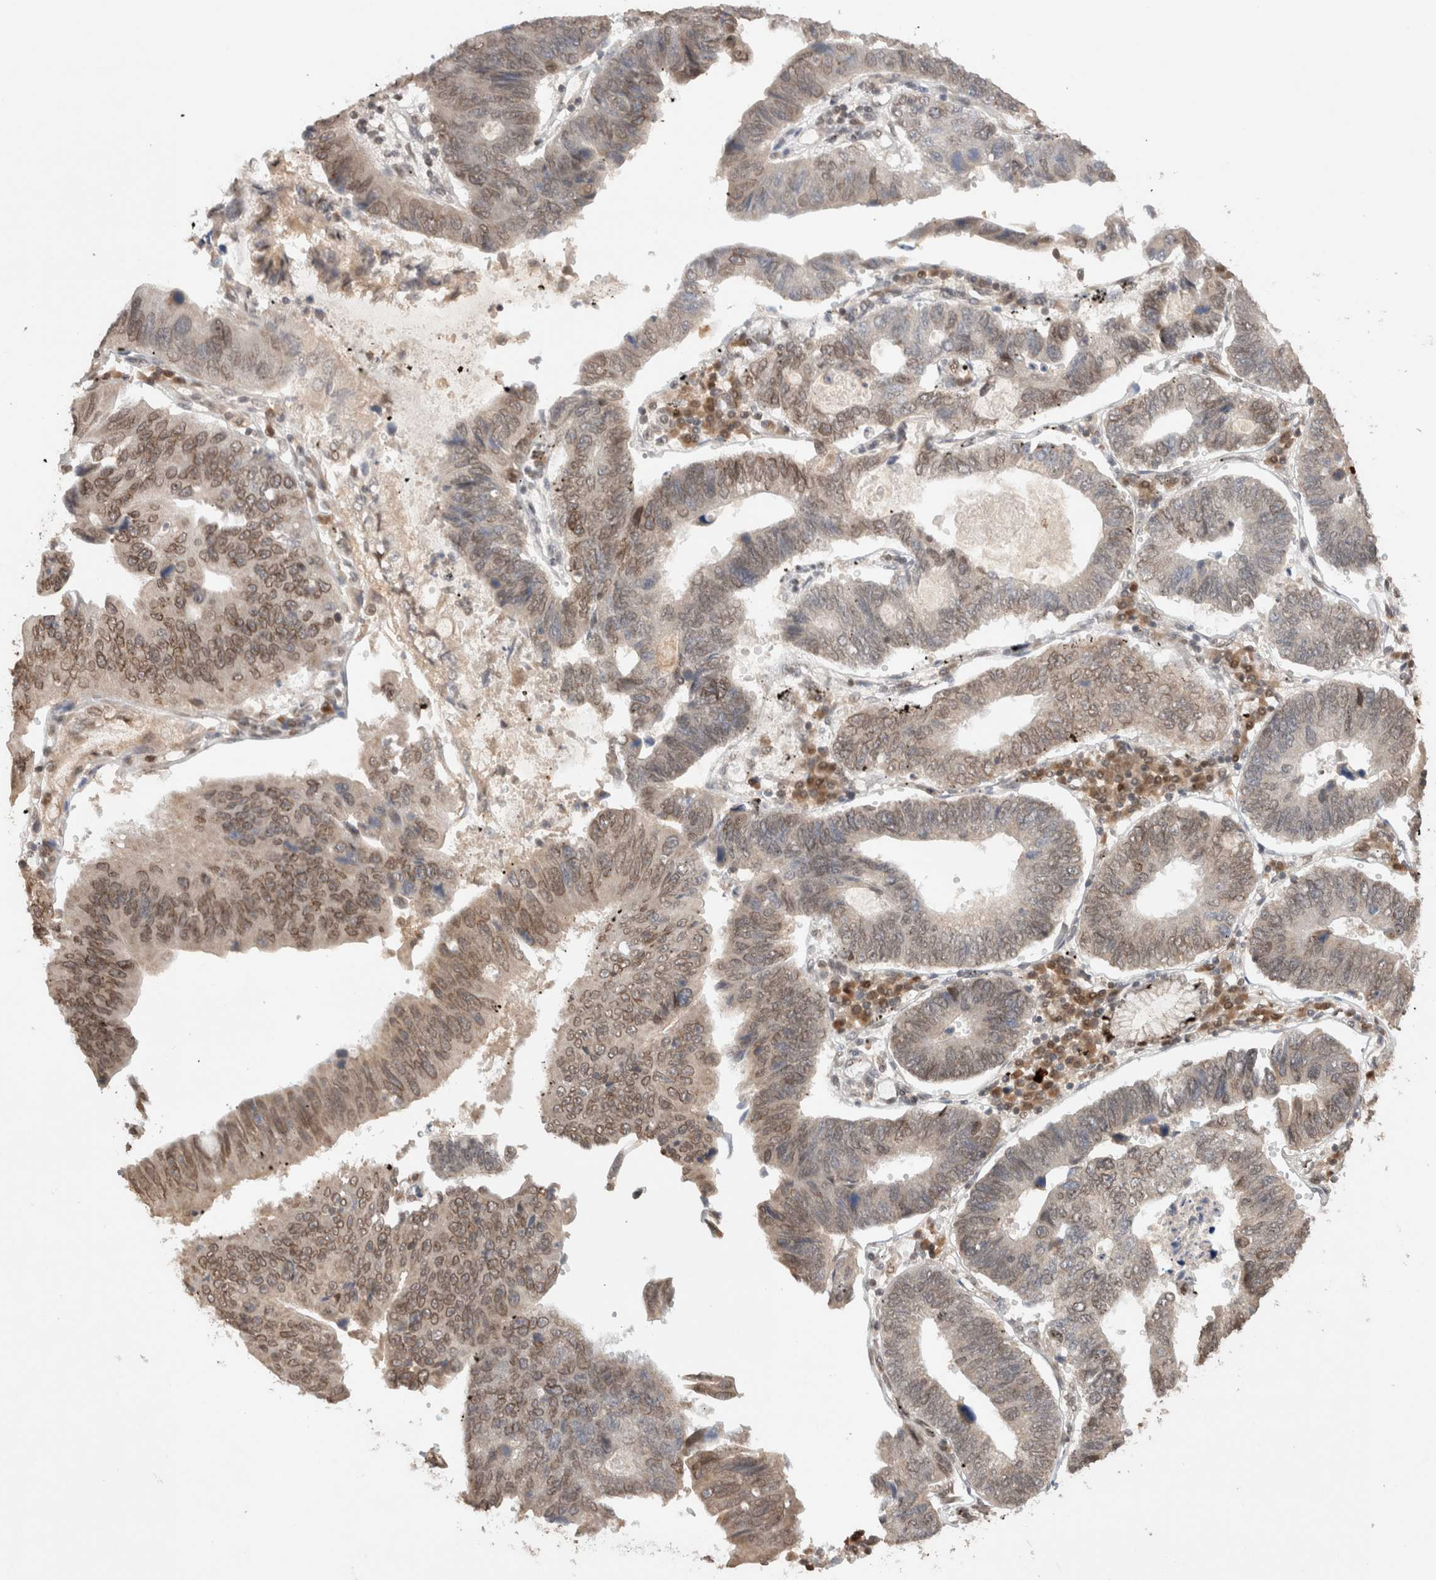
{"staining": {"intensity": "moderate", "quantity": ">75%", "location": "cytoplasmic/membranous,nuclear"}, "tissue": "stomach cancer", "cell_type": "Tumor cells", "image_type": "cancer", "snomed": [{"axis": "morphology", "description": "Adenocarcinoma, NOS"}, {"axis": "topography", "description": "Stomach"}], "caption": "A brown stain highlights moderate cytoplasmic/membranous and nuclear staining of a protein in stomach adenocarcinoma tumor cells.", "gene": "TPR", "patient": {"sex": "male", "age": 59}}